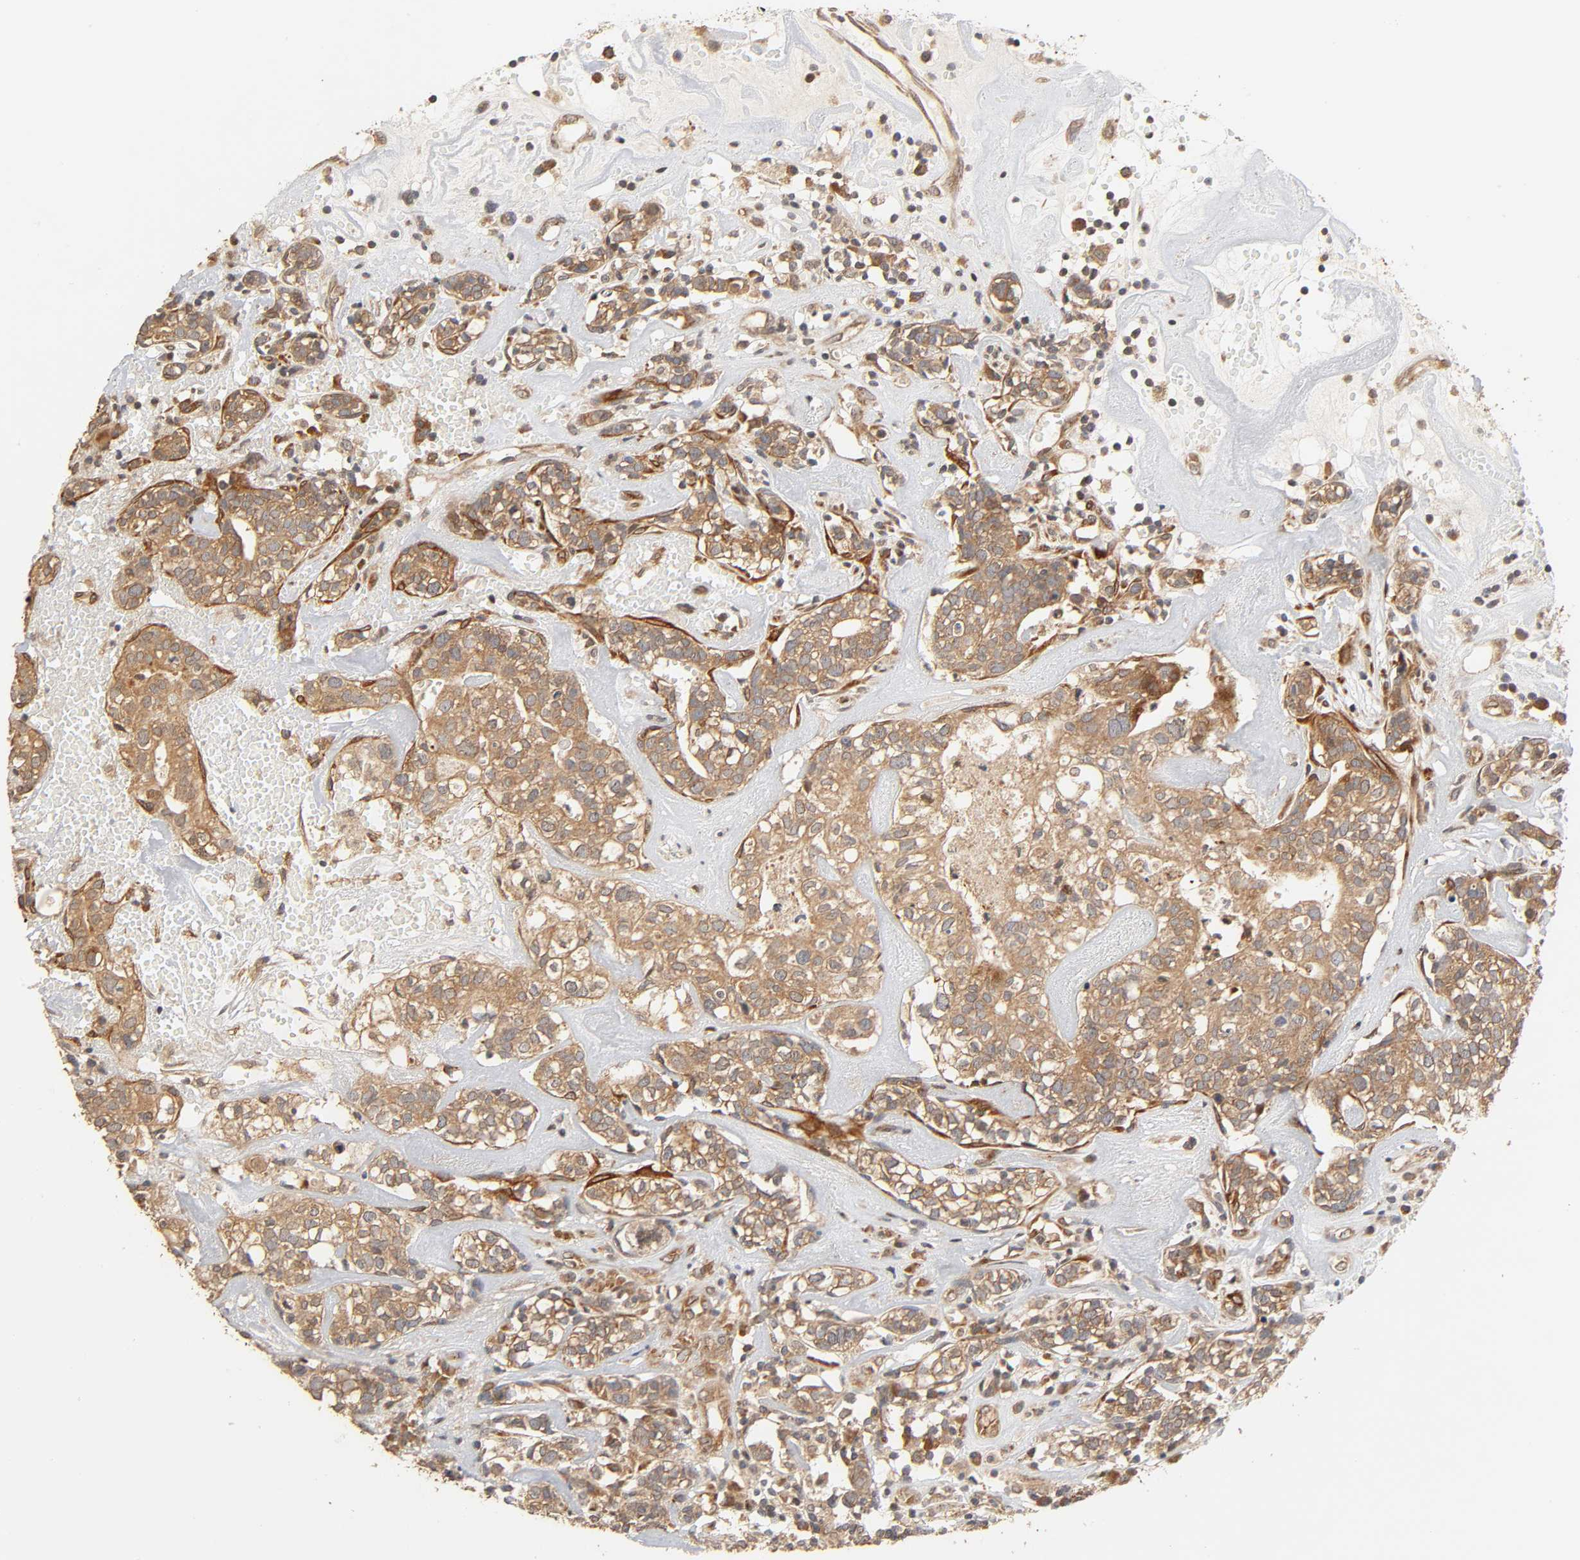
{"staining": {"intensity": "moderate", "quantity": ">75%", "location": "cytoplasmic/membranous"}, "tissue": "head and neck cancer", "cell_type": "Tumor cells", "image_type": "cancer", "snomed": [{"axis": "morphology", "description": "Adenocarcinoma, NOS"}, {"axis": "topography", "description": "Salivary gland"}, {"axis": "topography", "description": "Head-Neck"}], "caption": "IHC (DAB) staining of human head and neck adenocarcinoma shows moderate cytoplasmic/membranous protein positivity in approximately >75% of tumor cells.", "gene": "NEMF", "patient": {"sex": "female", "age": 65}}